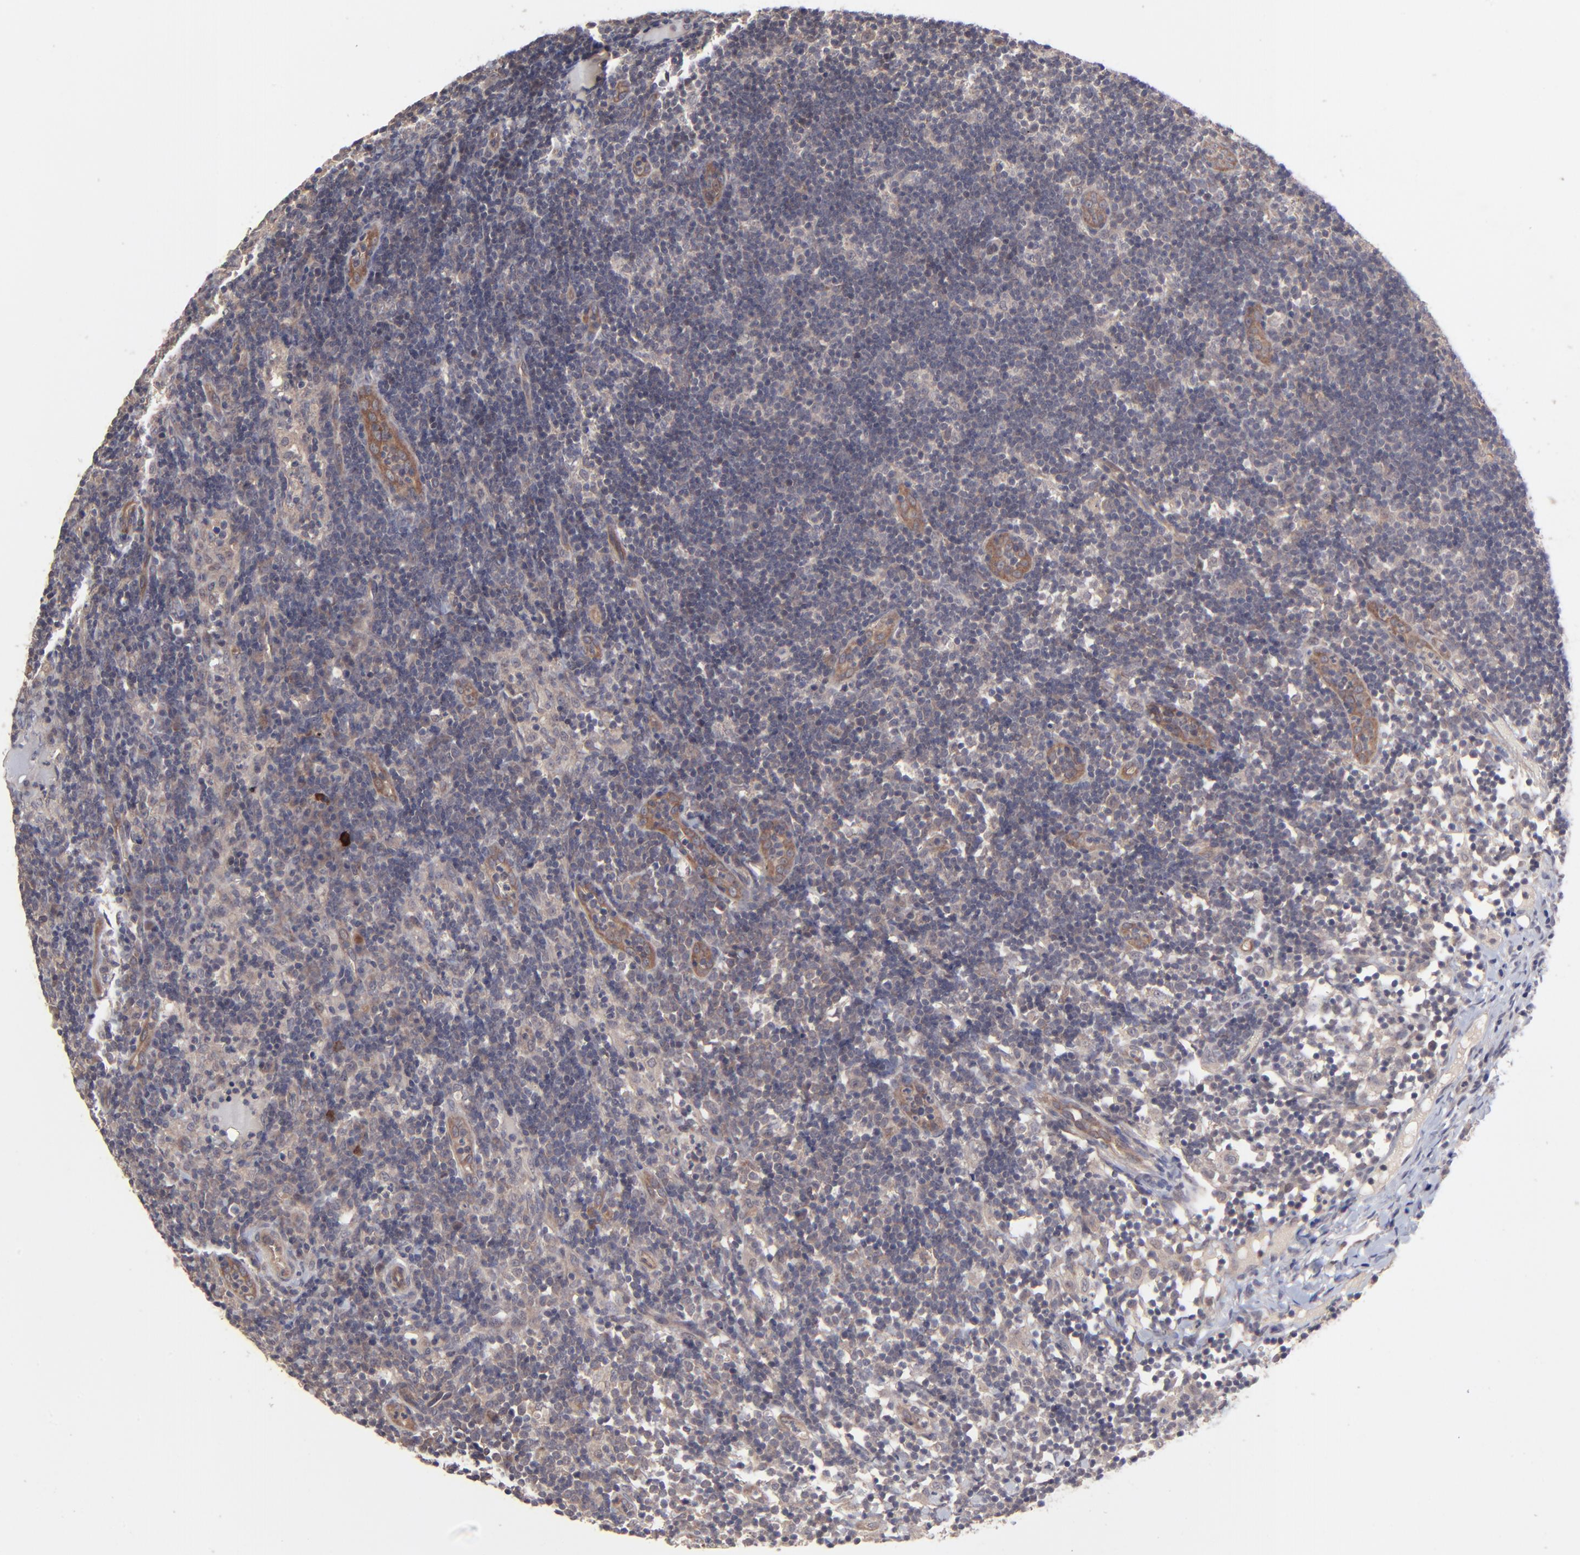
{"staining": {"intensity": "weak", "quantity": "<25%", "location": "cytoplasmic/membranous"}, "tissue": "lymph node", "cell_type": "Non-germinal center cells", "image_type": "normal", "snomed": [{"axis": "morphology", "description": "Normal tissue, NOS"}, {"axis": "morphology", "description": "Inflammation, NOS"}, {"axis": "topography", "description": "Lymph node"}, {"axis": "topography", "description": "Salivary gland"}], "caption": "A high-resolution photomicrograph shows immunohistochemistry staining of unremarkable lymph node, which reveals no significant positivity in non-germinal center cells. Brightfield microscopy of immunohistochemistry (IHC) stained with DAB (brown) and hematoxylin (blue), captured at high magnification.", "gene": "ZNF780A", "patient": {"sex": "male", "age": 3}}